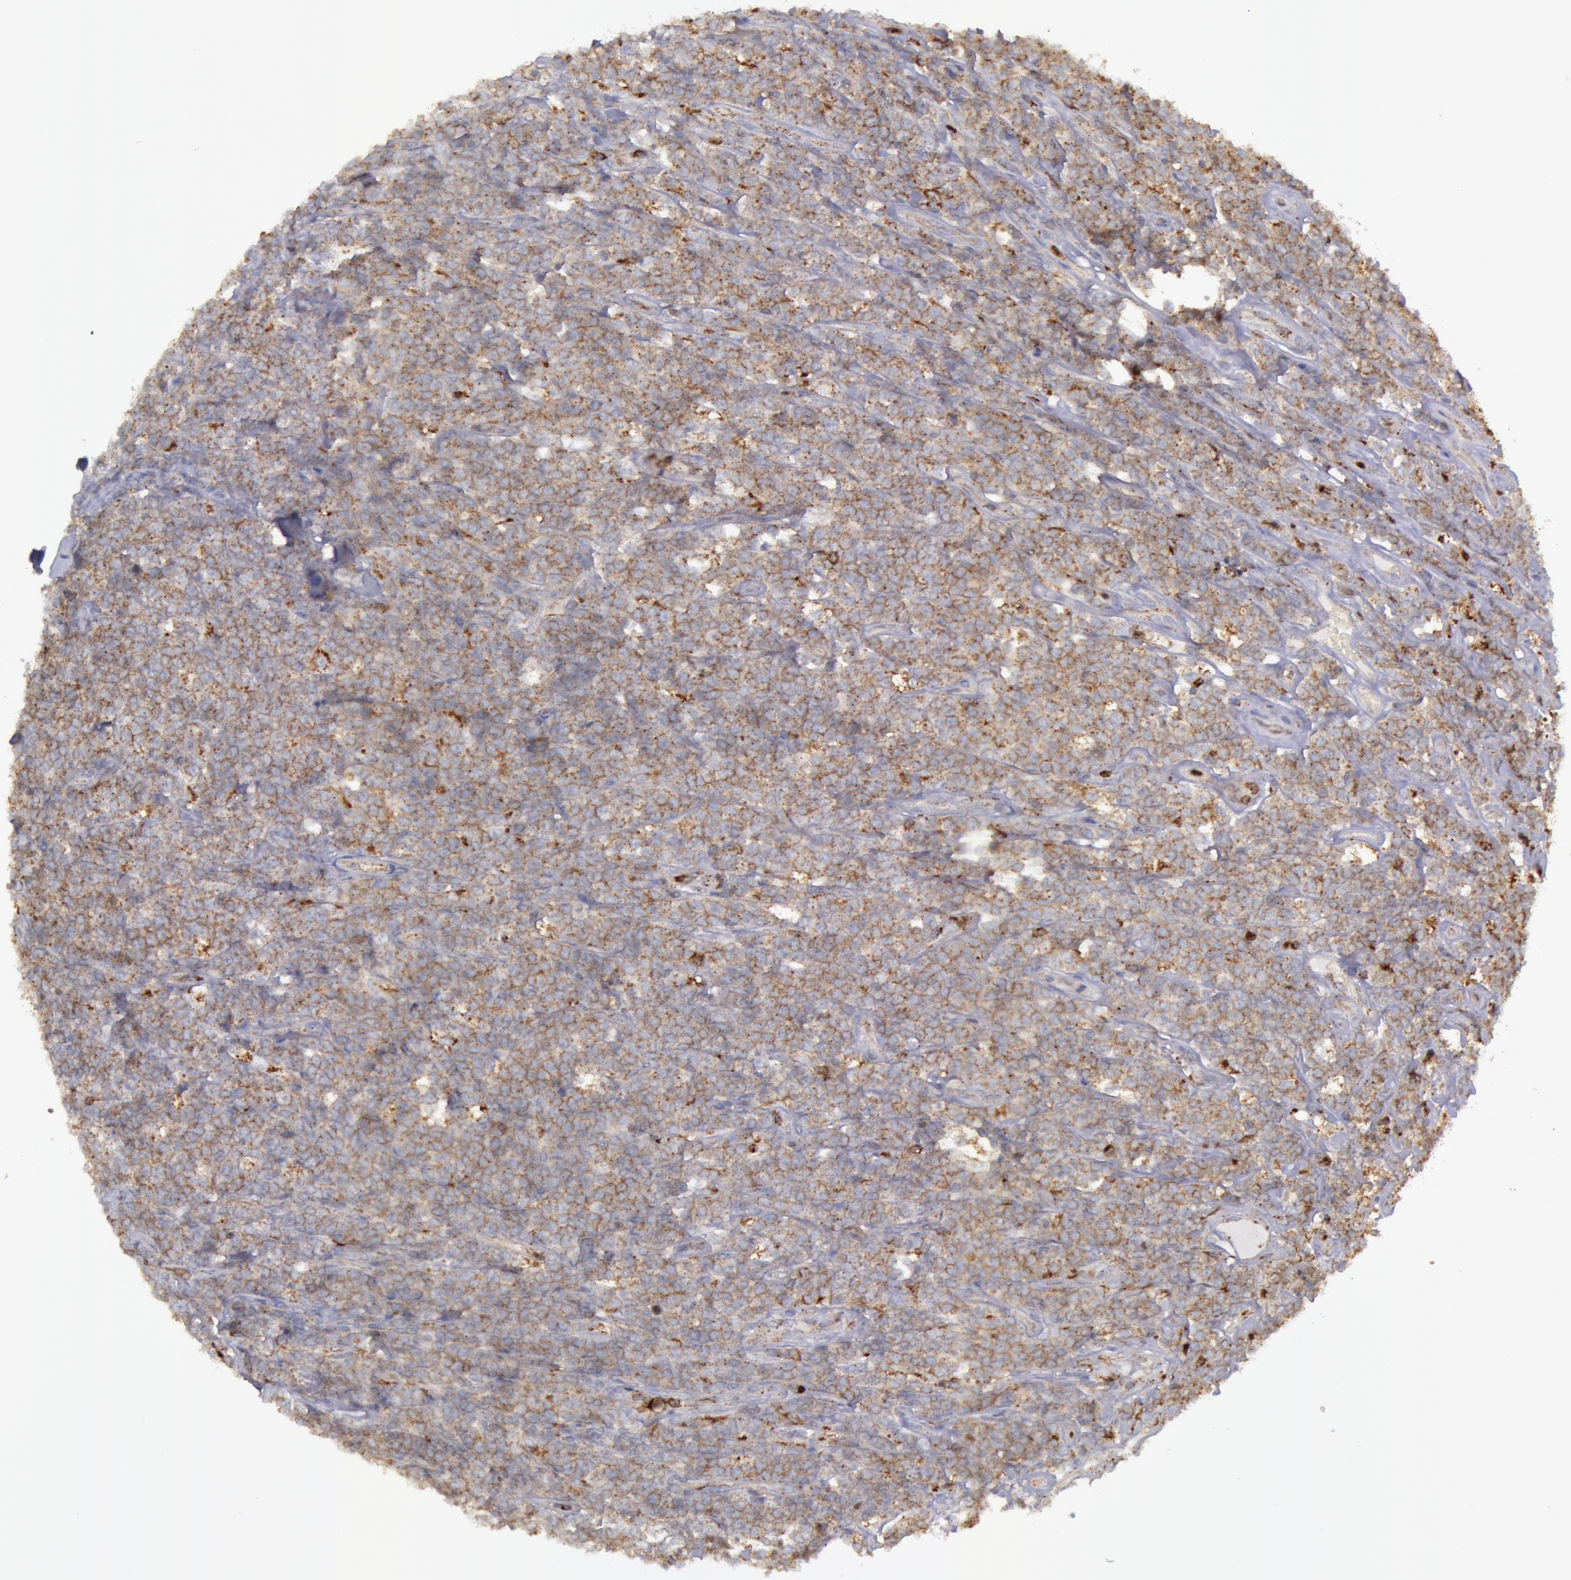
{"staining": {"intensity": "weak", "quantity": ">75%", "location": "cytoplasmic/membranous"}, "tissue": "lymphoma", "cell_type": "Tumor cells", "image_type": "cancer", "snomed": [{"axis": "morphology", "description": "Malignant lymphoma, non-Hodgkin's type, High grade"}, {"axis": "topography", "description": "Small intestine"}, {"axis": "topography", "description": "Colon"}], "caption": "Immunohistochemistry (IHC) of lymphoma displays low levels of weak cytoplasmic/membranous positivity in approximately >75% of tumor cells.", "gene": "FLOT2", "patient": {"sex": "male", "age": 8}}